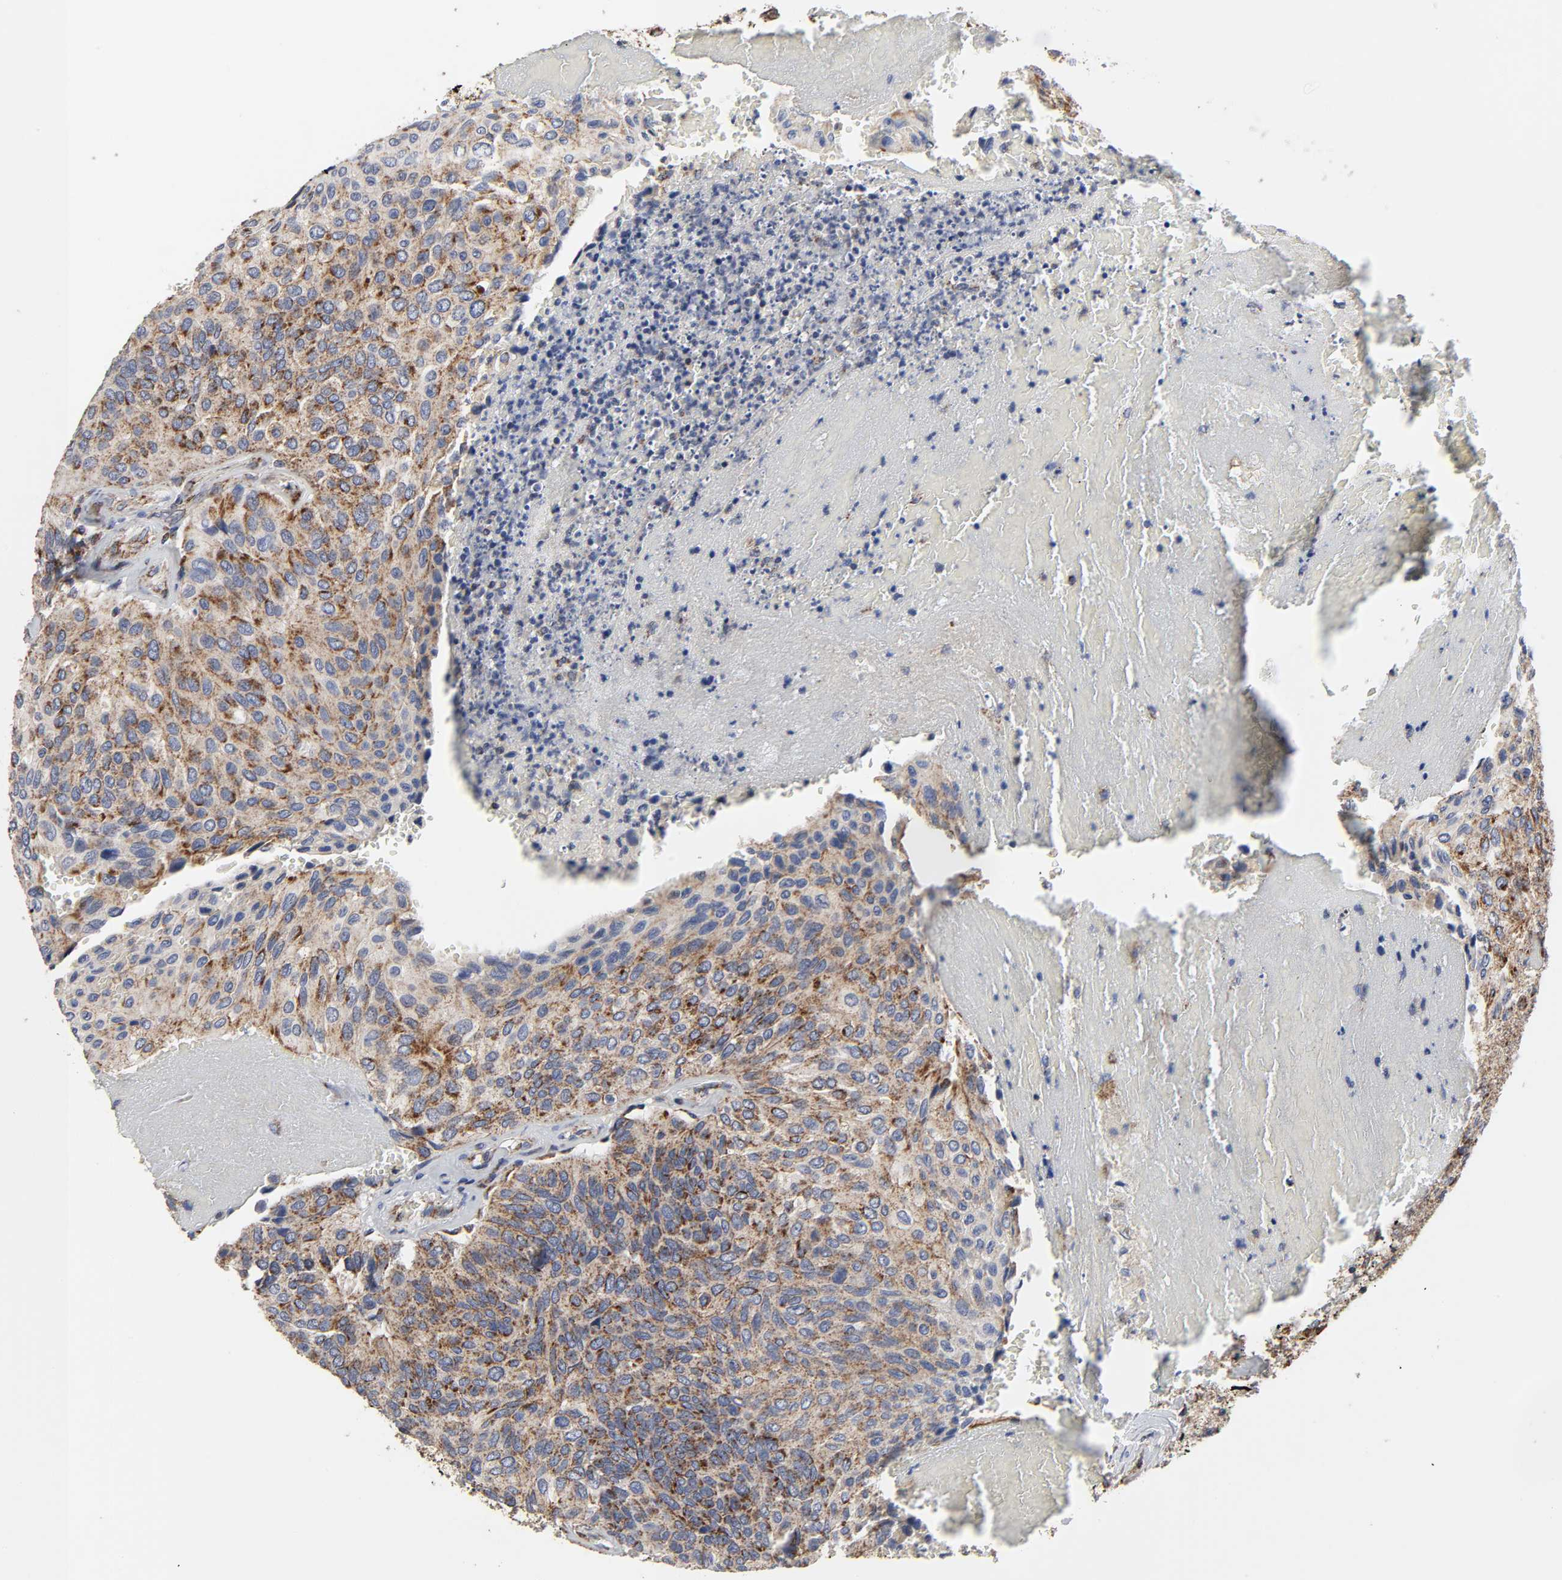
{"staining": {"intensity": "moderate", "quantity": ">75%", "location": "cytoplasmic/membranous"}, "tissue": "urothelial cancer", "cell_type": "Tumor cells", "image_type": "cancer", "snomed": [{"axis": "morphology", "description": "Urothelial carcinoma, High grade"}, {"axis": "topography", "description": "Urinary bladder"}], "caption": "Moderate cytoplasmic/membranous staining is present in approximately >75% of tumor cells in urothelial cancer.", "gene": "COX6B1", "patient": {"sex": "male", "age": 66}}